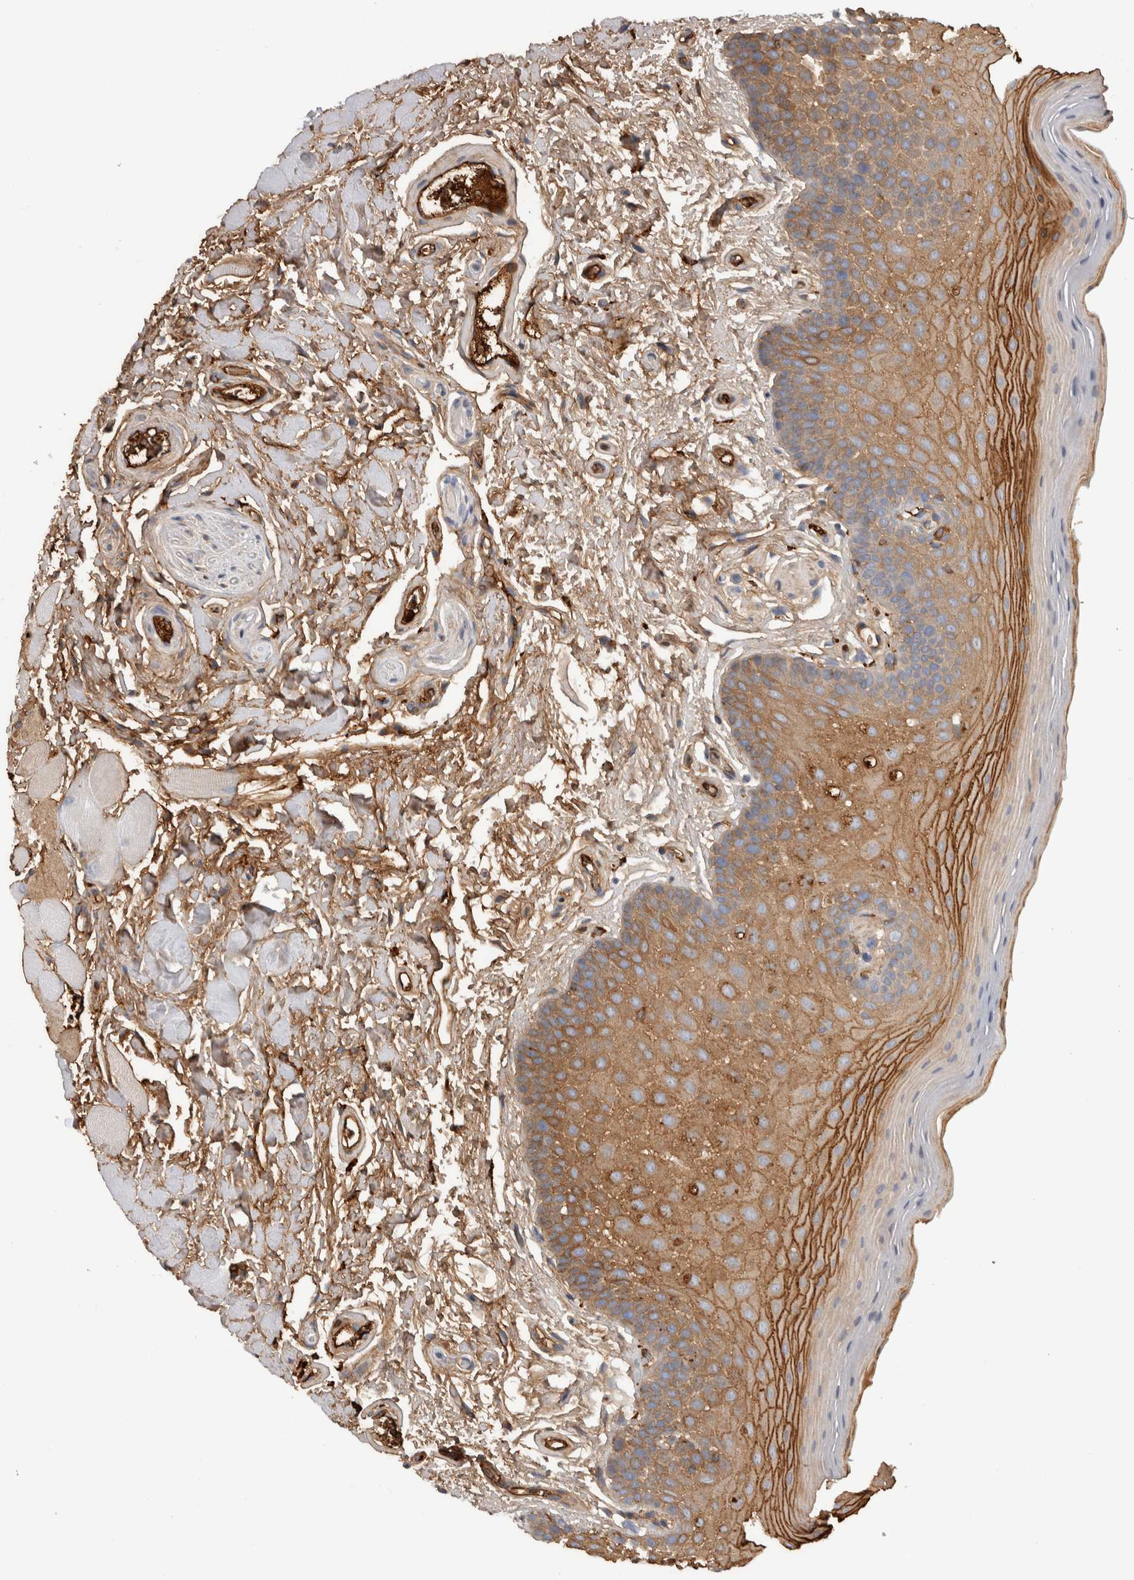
{"staining": {"intensity": "moderate", "quantity": ">75%", "location": "cytoplasmic/membranous"}, "tissue": "oral mucosa", "cell_type": "Squamous epithelial cells", "image_type": "normal", "snomed": [{"axis": "morphology", "description": "Normal tissue, NOS"}, {"axis": "topography", "description": "Oral tissue"}], "caption": "DAB immunohistochemical staining of normal human oral mucosa displays moderate cytoplasmic/membranous protein positivity in approximately >75% of squamous epithelial cells.", "gene": "TBCE", "patient": {"sex": "male", "age": 62}}